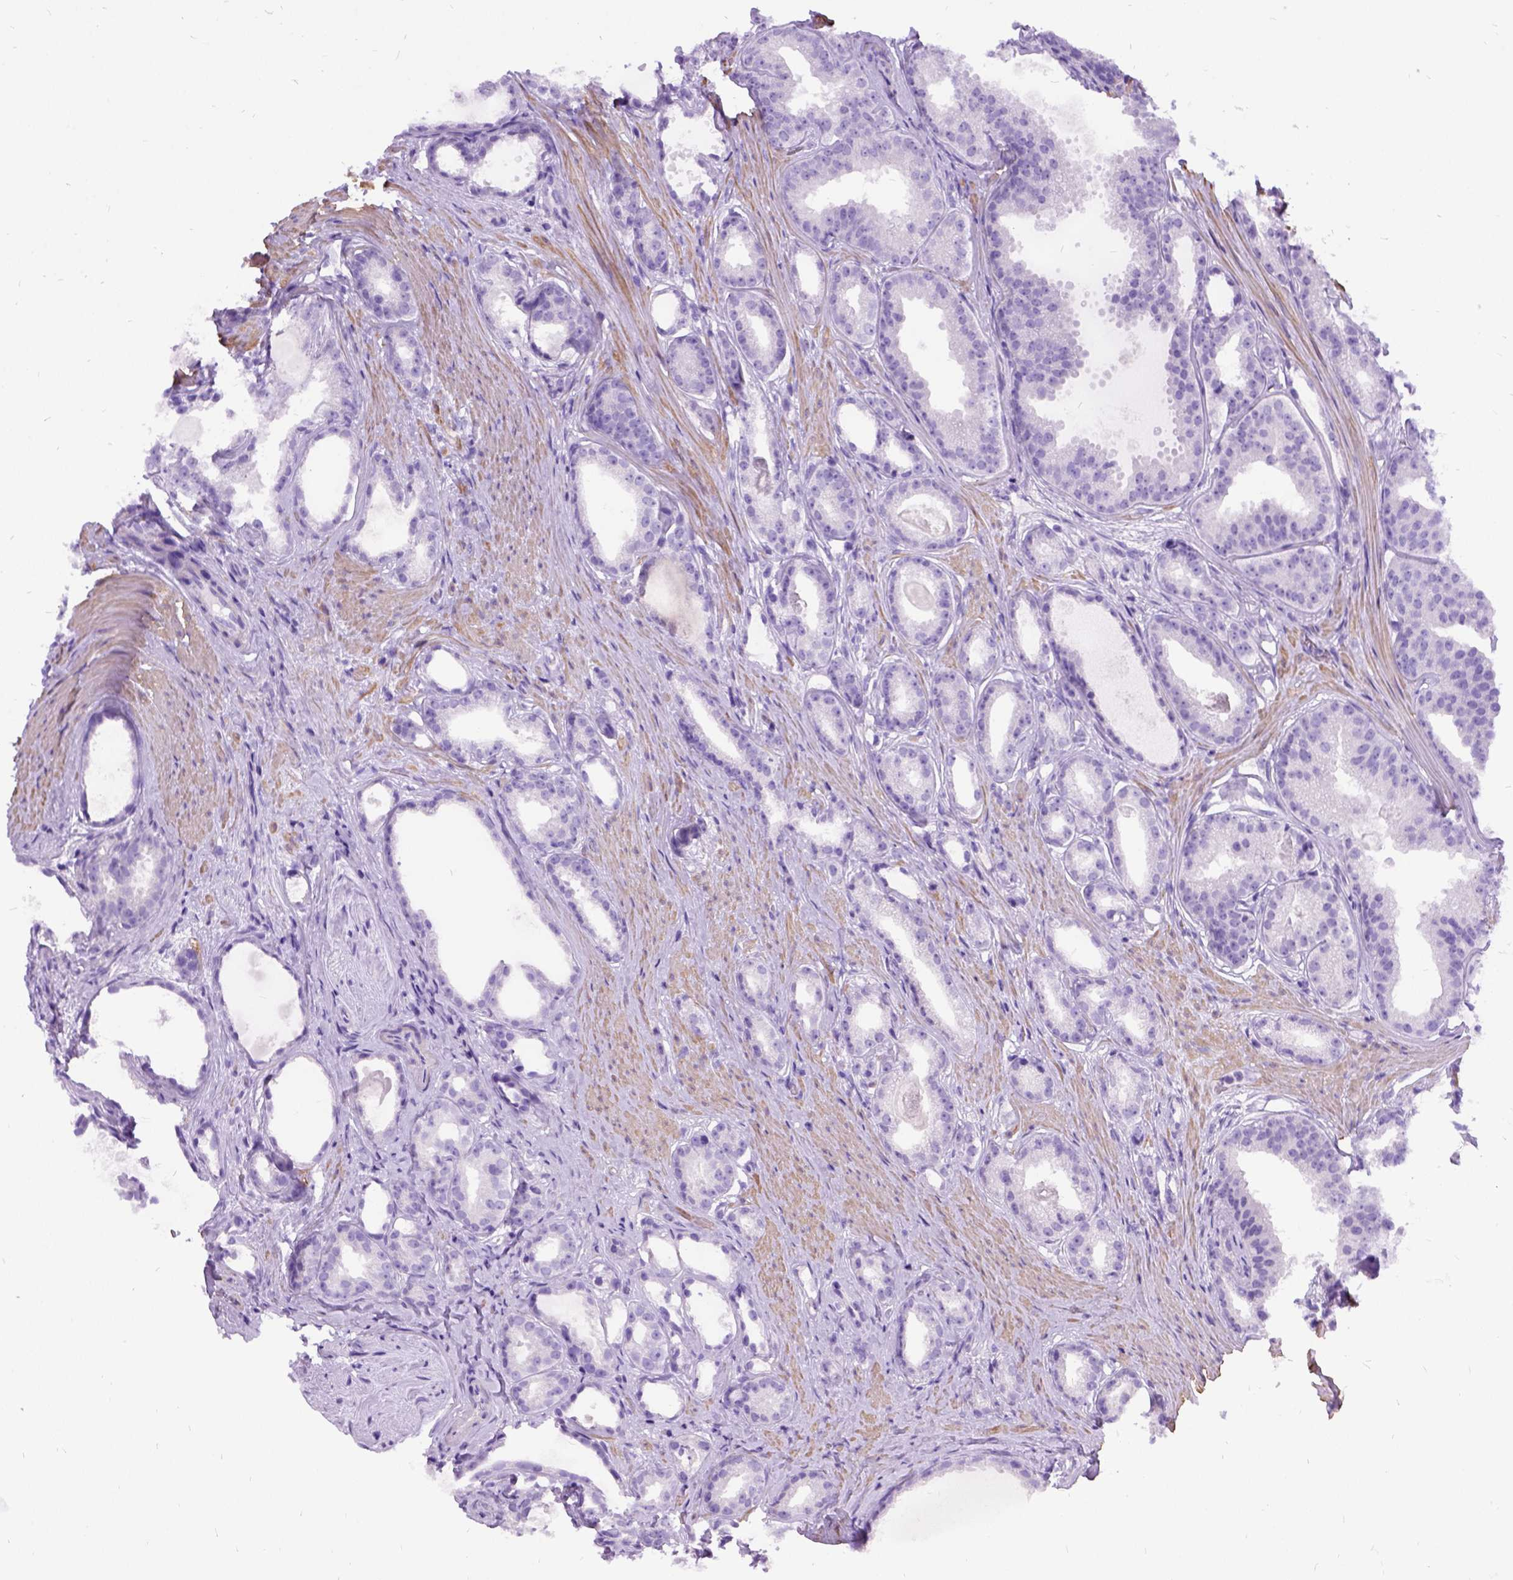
{"staining": {"intensity": "negative", "quantity": "none", "location": "none"}, "tissue": "prostate cancer", "cell_type": "Tumor cells", "image_type": "cancer", "snomed": [{"axis": "morphology", "description": "Adenocarcinoma, Low grade"}, {"axis": "topography", "description": "Prostate"}], "caption": "Immunohistochemistry (IHC) photomicrograph of neoplastic tissue: adenocarcinoma (low-grade) (prostate) stained with DAB shows no significant protein staining in tumor cells. (DAB (3,3'-diaminobenzidine) immunohistochemistry (IHC), high magnification).", "gene": "PRG2", "patient": {"sex": "male", "age": 65}}